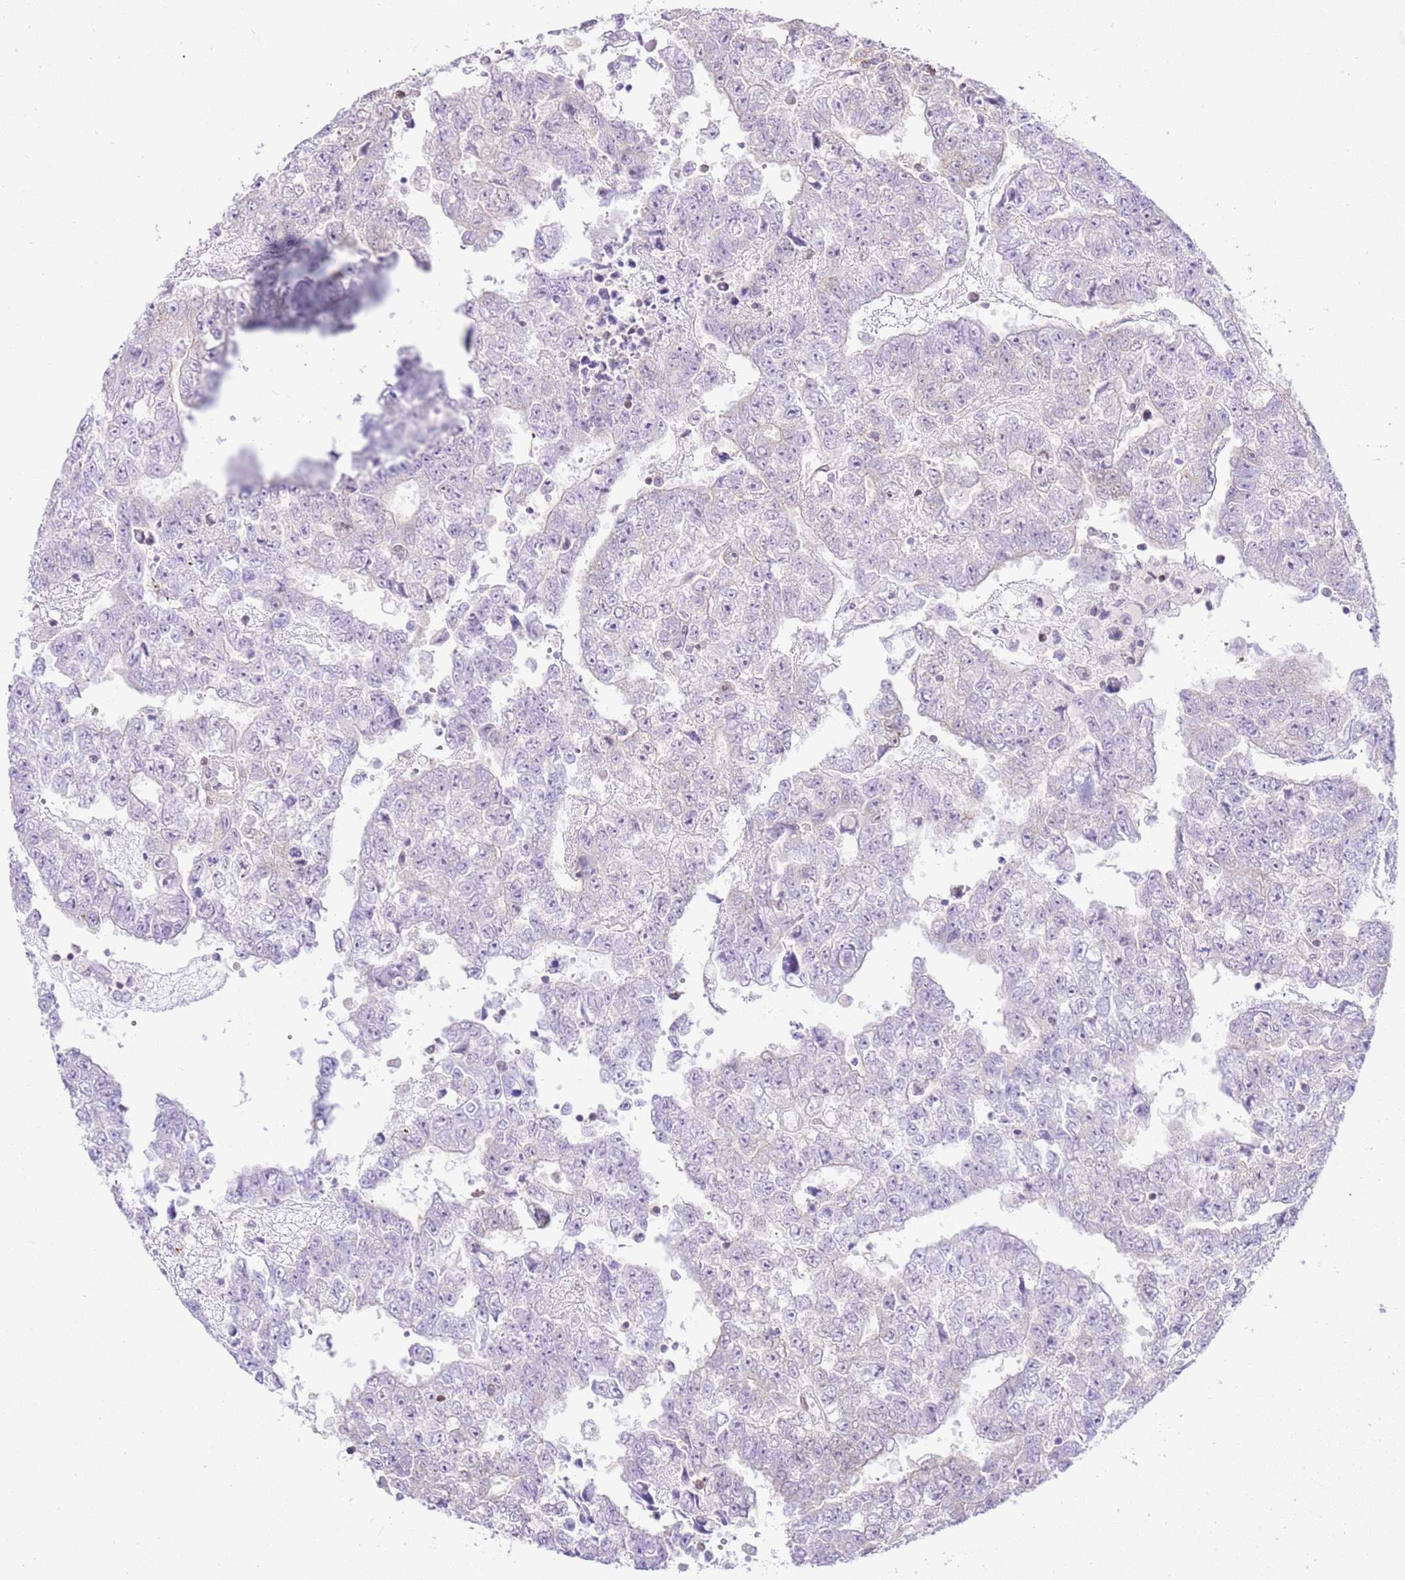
{"staining": {"intensity": "negative", "quantity": "none", "location": "none"}, "tissue": "testis cancer", "cell_type": "Tumor cells", "image_type": "cancer", "snomed": [{"axis": "morphology", "description": "Carcinoma, Embryonal, NOS"}, {"axis": "topography", "description": "Testis"}], "caption": "DAB immunohistochemical staining of human embryonal carcinoma (testis) displays no significant staining in tumor cells. (Brightfield microscopy of DAB IHC at high magnification).", "gene": "TRIM37", "patient": {"sex": "male", "age": 25}}